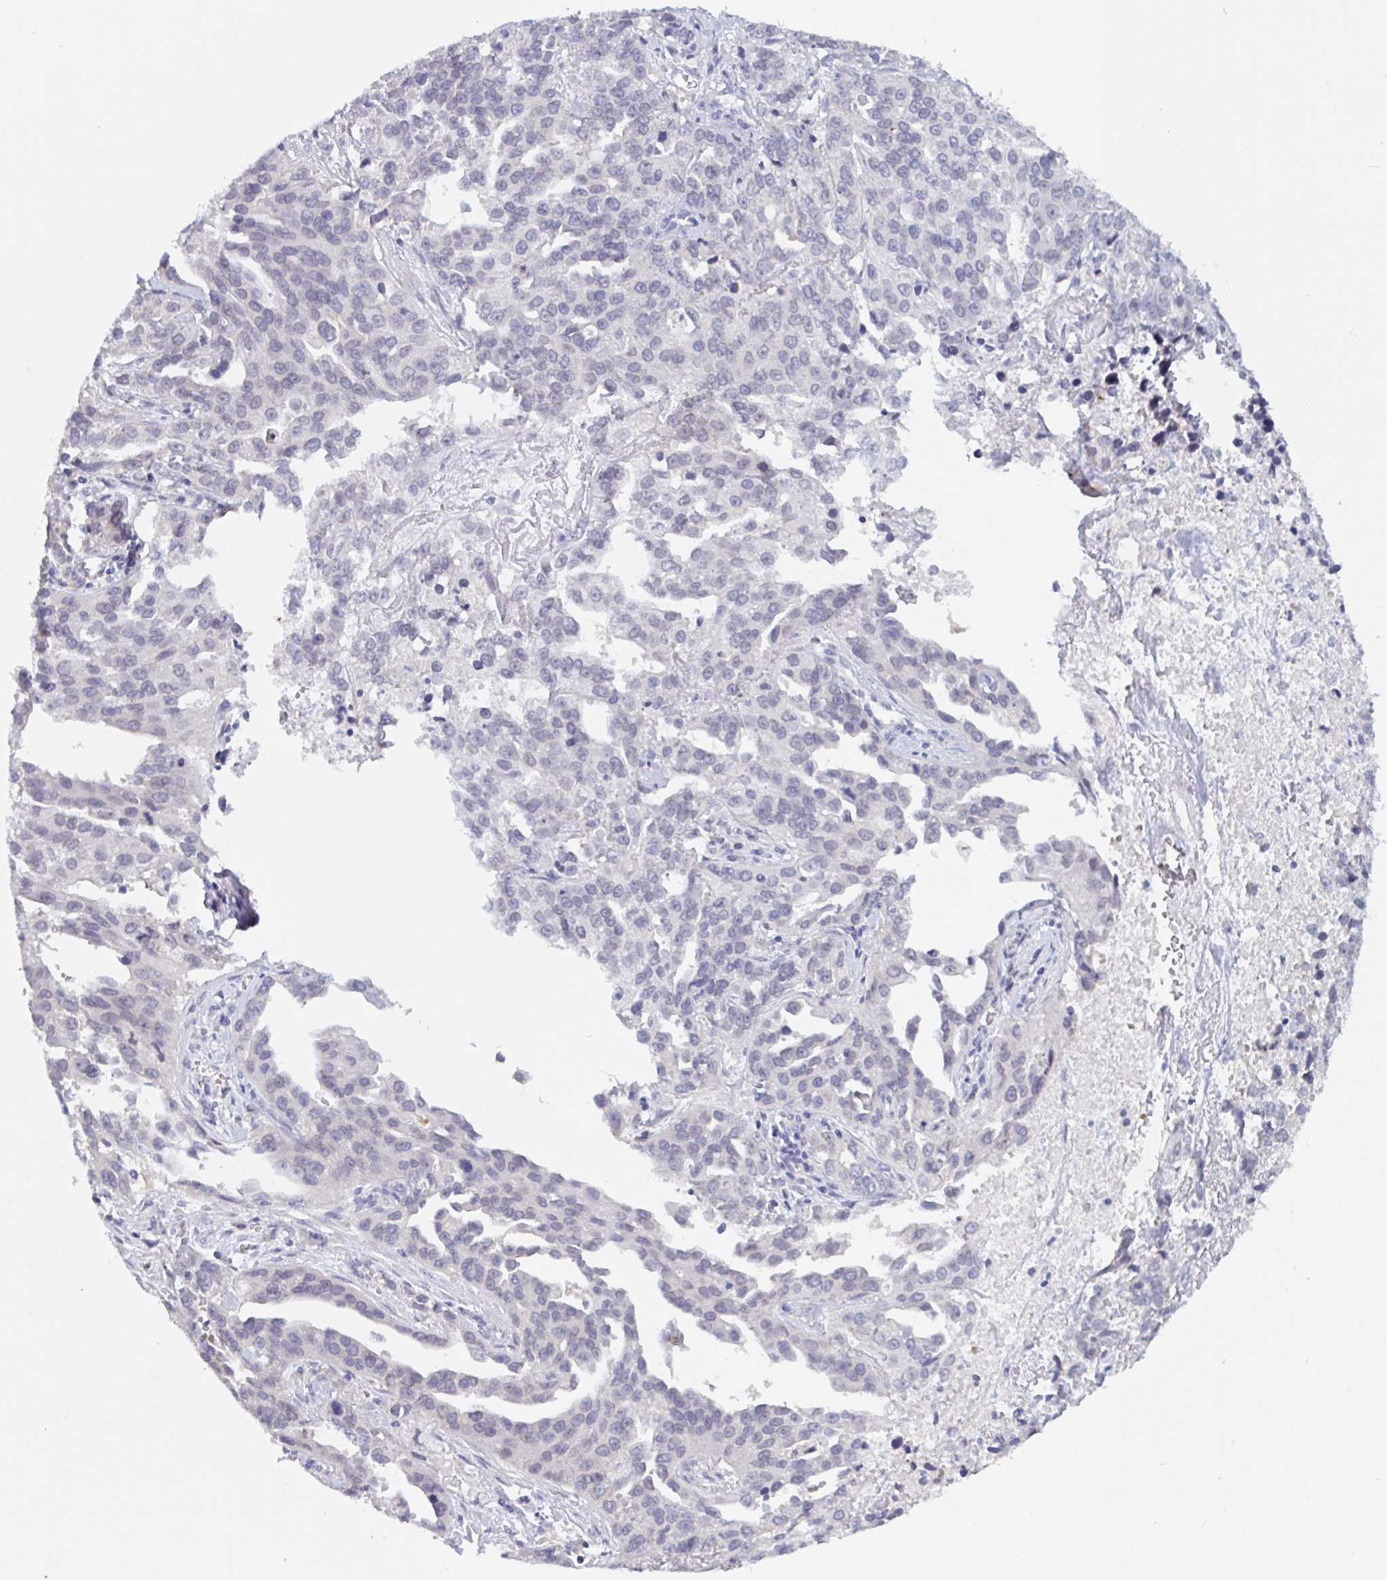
{"staining": {"intensity": "negative", "quantity": "none", "location": "none"}, "tissue": "ovarian cancer", "cell_type": "Tumor cells", "image_type": "cancer", "snomed": [{"axis": "morphology", "description": "Cystadenocarcinoma, serous, NOS"}, {"axis": "topography", "description": "Ovary"}], "caption": "Immunohistochemistry histopathology image of neoplastic tissue: human ovarian cancer (serous cystadenocarcinoma) stained with DAB displays no significant protein expression in tumor cells.", "gene": "SERPINB13", "patient": {"sex": "female", "age": 75}}